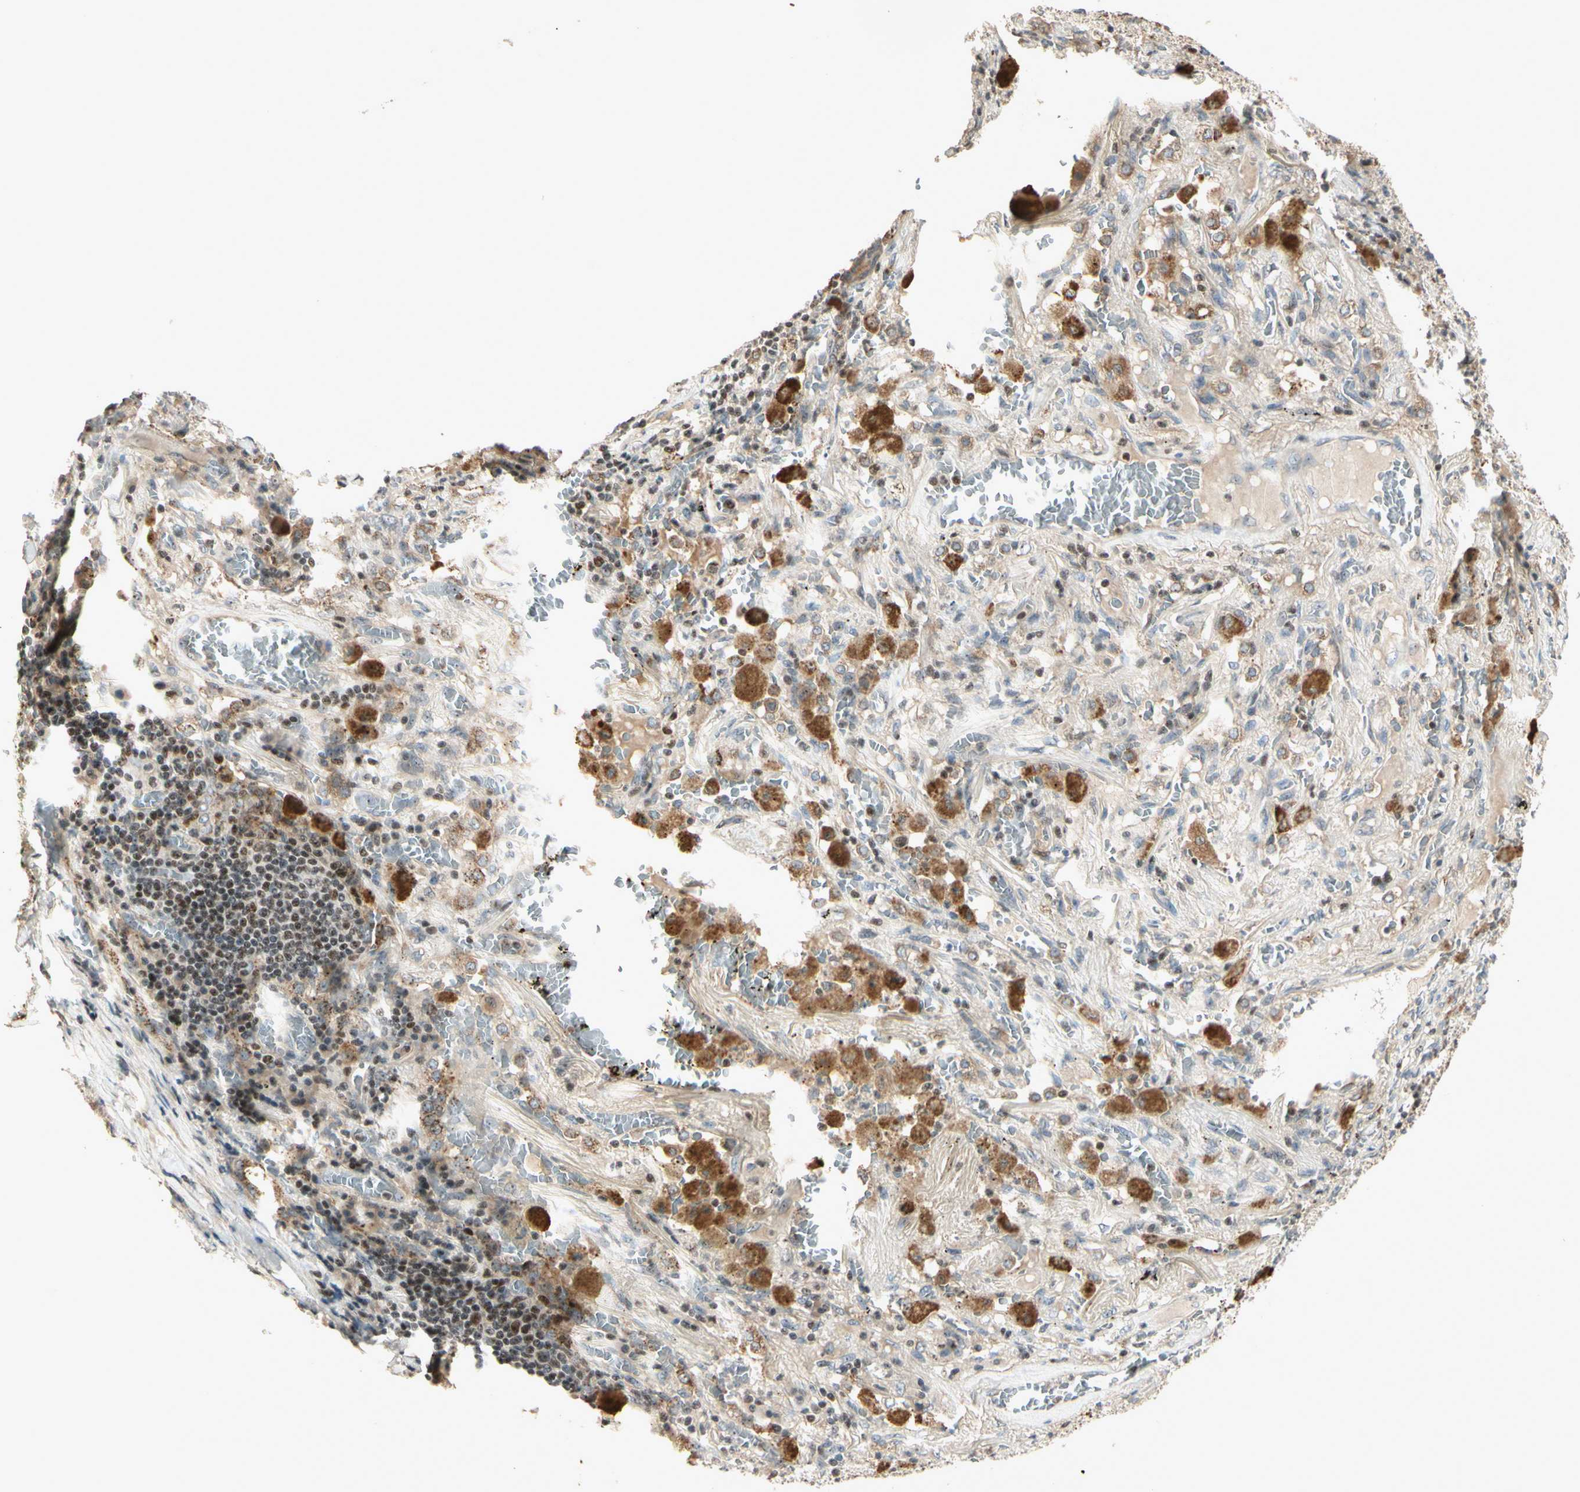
{"staining": {"intensity": "moderate", "quantity": "25%-75%", "location": "cytoplasmic/membranous,nuclear"}, "tissue": "lung cancer", "cell_type": "Tumor cells", "image_type": "cancer", "snomed": [{"axis": "morphology", "description": "Squamous cell carcinoma, NOS"}, {"axis": "topography", "description": "Lung"}], "caption": "Lung cancer was stained to show a protein in brown. There is medium levels of moderate cytoplasmic/membranous and nuclear staining in approximately 25%-75% of tumor cells.", "gene": "NFYA", "patient": {"sex": "male", "age": 57}}